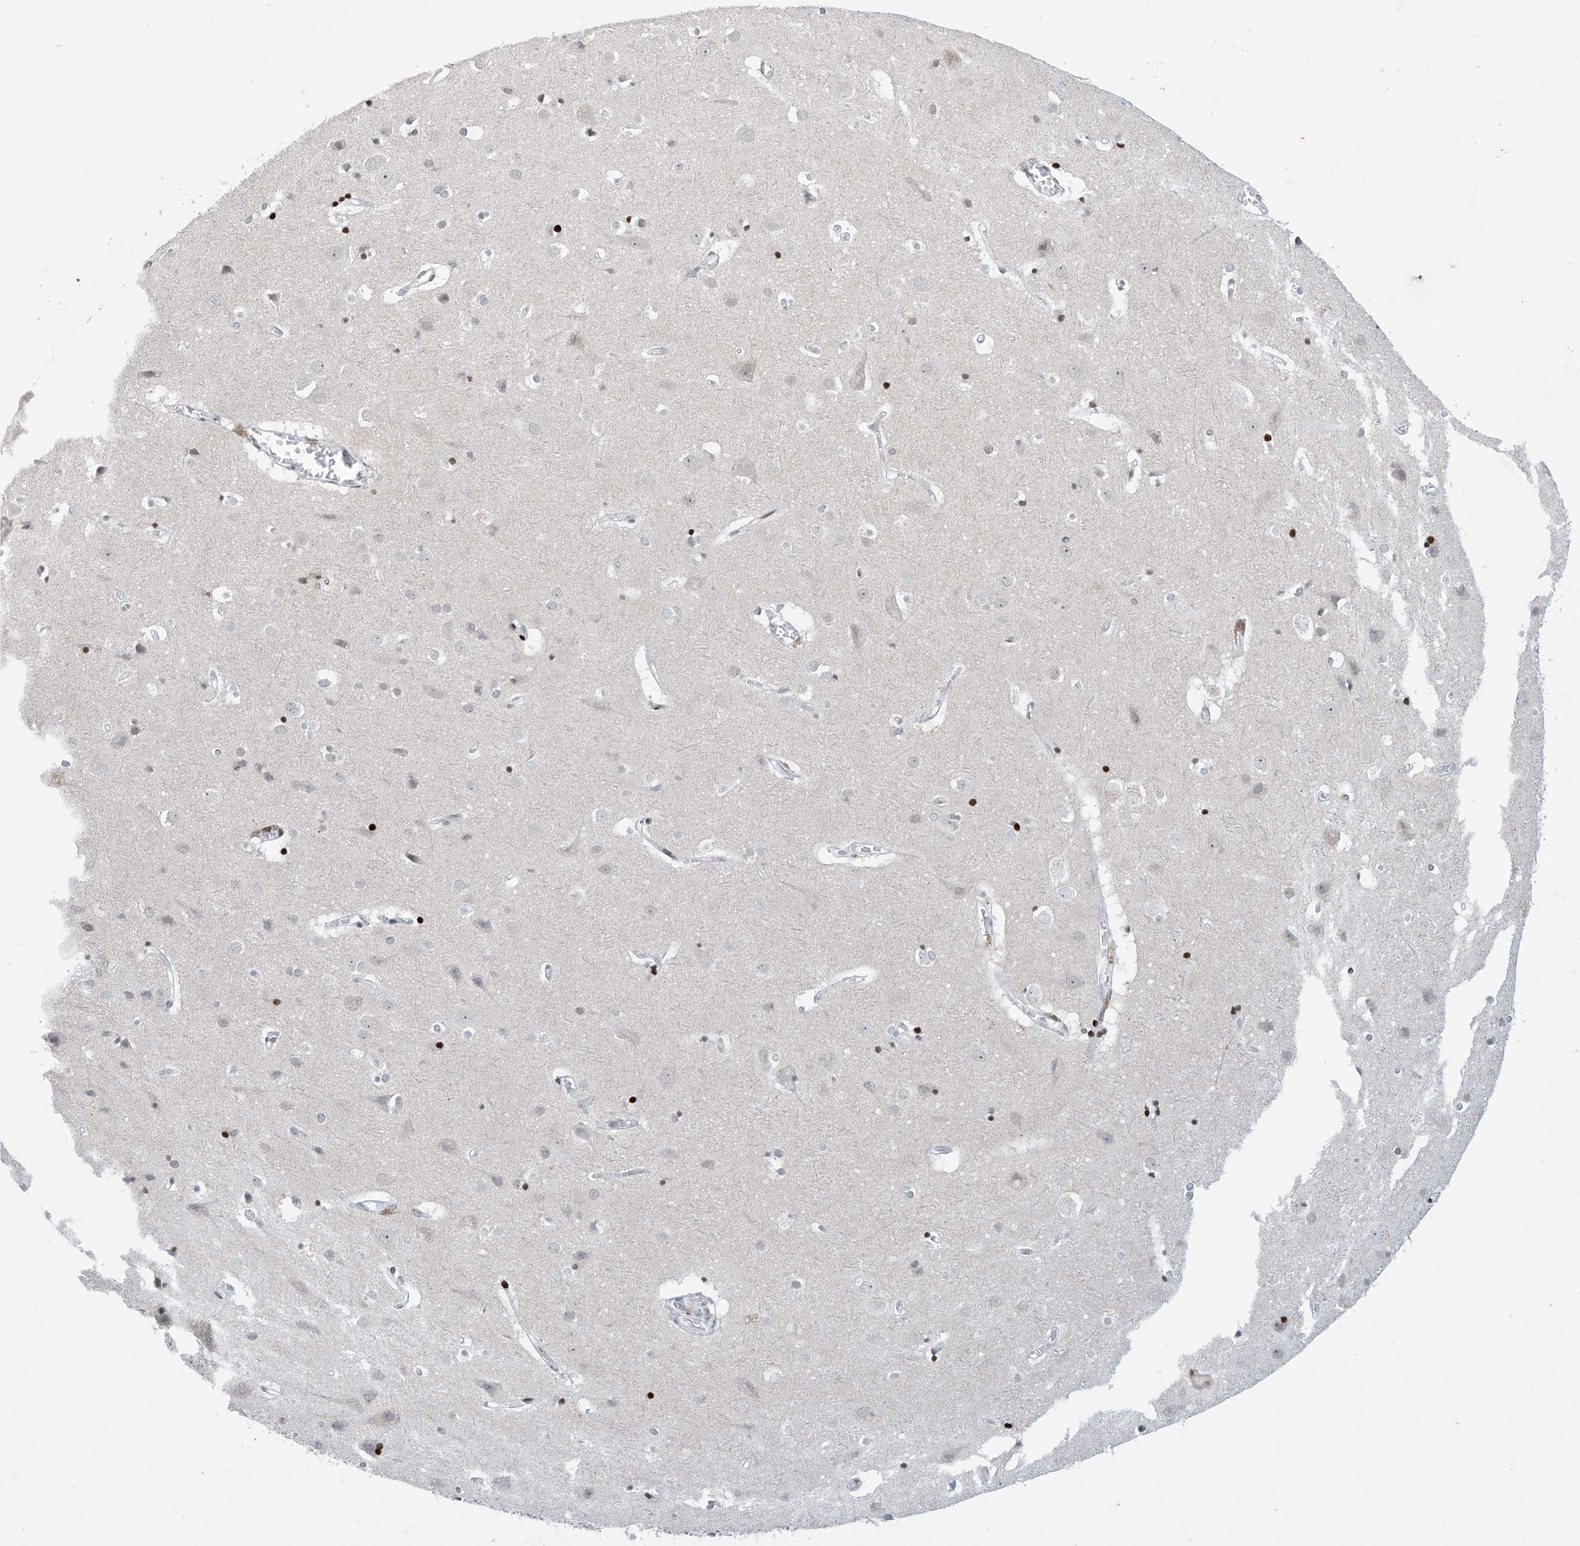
{"staining": {"intensity": "negative", "quantity": "none", "location": "none"}, "tissue": "cerebral cortex", "cell_type": "Endothelial cells", "image_type": "normal", "snomed": [{"axis": "morphology", "description": "Normal tissue, NOS"}, {"axis": "topography", "description": "Cerebral cortex"}], "caption": "This is an immunohistochemistry (IHC) photomicrograph of benign cerebral cortex. There is no positivity in endothelial cells.", "gene": "RFX7", "patient": {"sex": "male", "age": 54}}